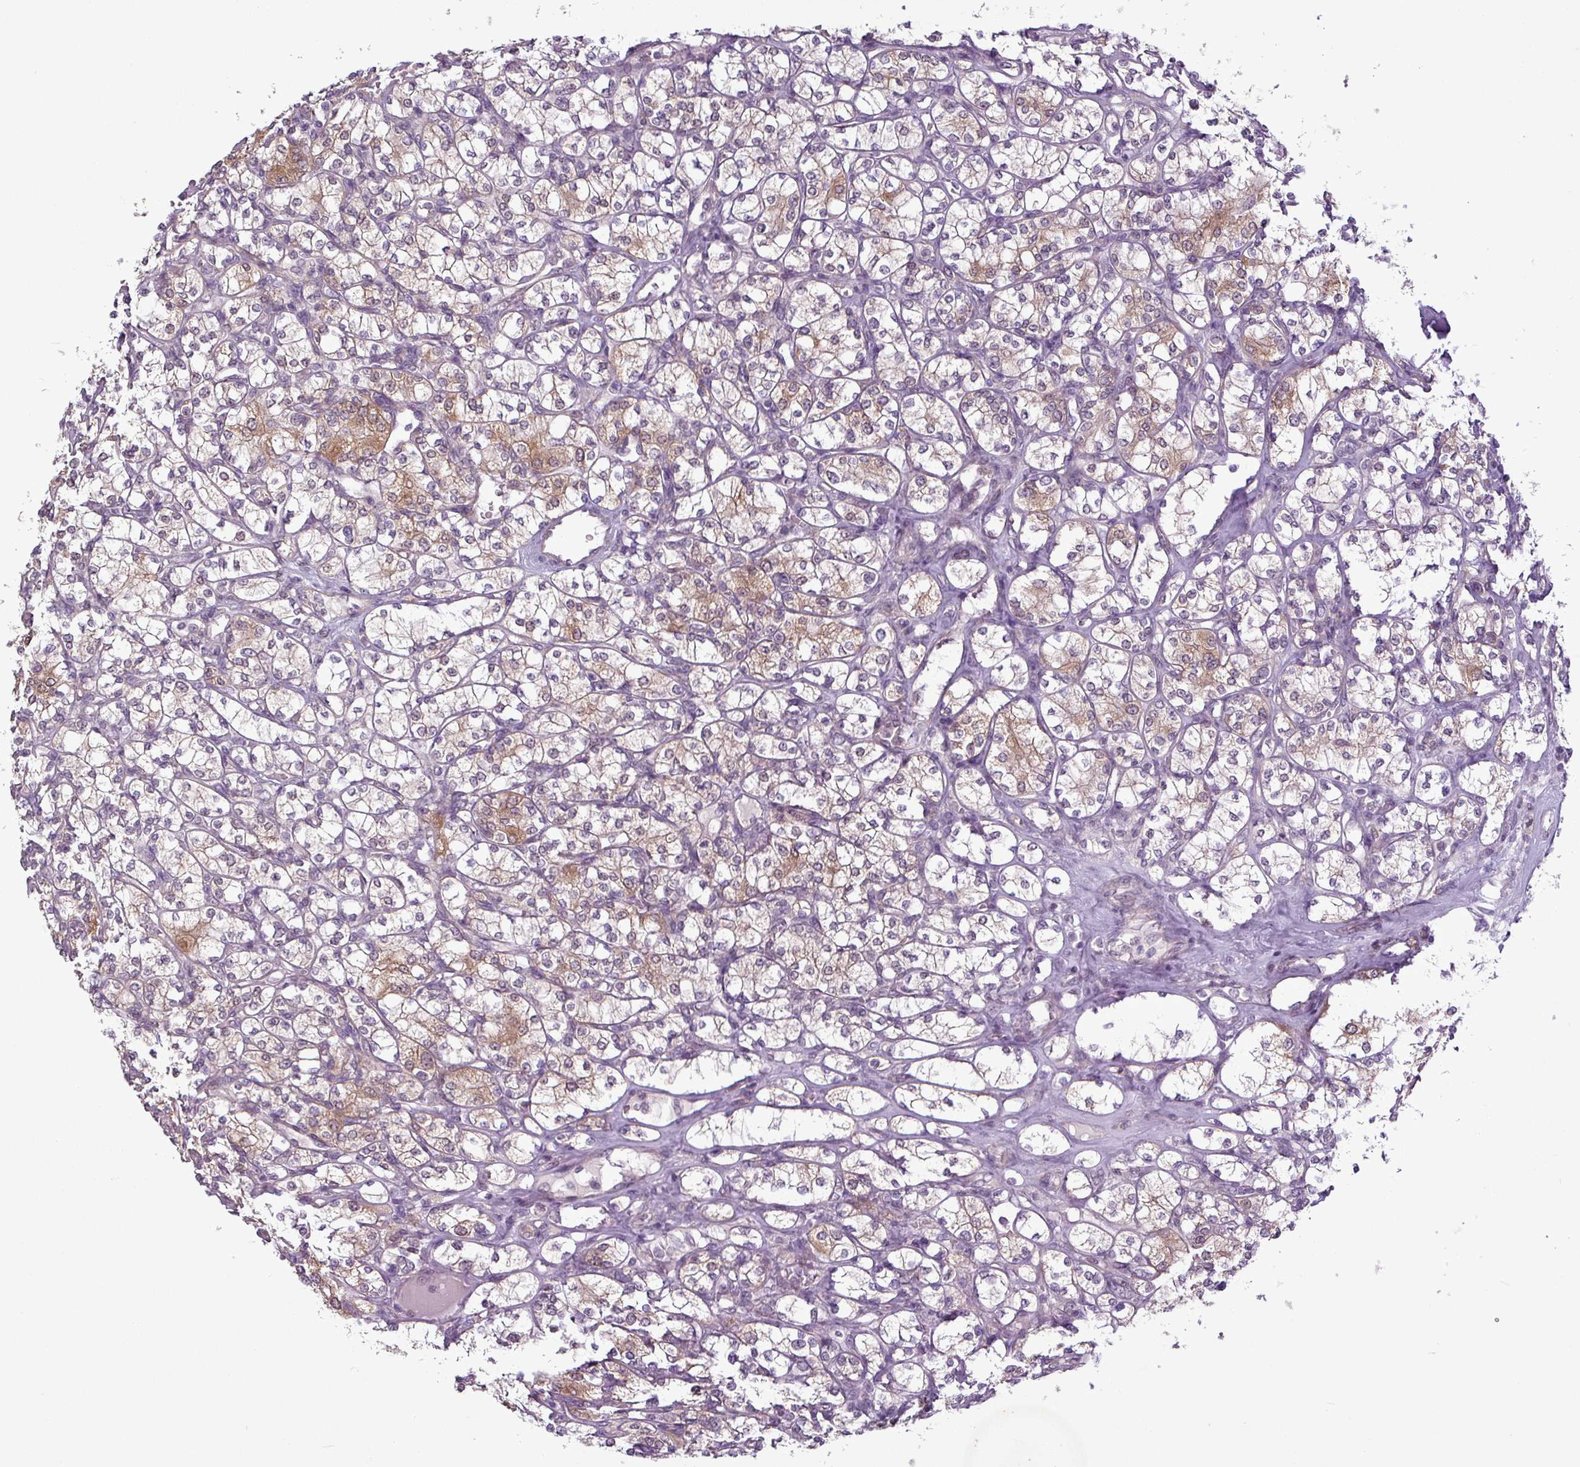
{"staining": {"intensity": "moderate", "quantity": ">75%", "location": "cytoplasmic/membranous"}, "tissue": "renal cancer", "cell_type": "Tumor cells", "image_type": "cancer", "snomed": [{"axis": "morphology", "description": "Adenocarcinoma, NOS"}, {"axis": "topography", "description": "Kidney"}], "caption": "Immunohistochemistry (IHC) photomicrograph of neoplastic tissue: renal adenocarcinoma stained using IHC reveals medium levels of moderate protein expression localized specifically in the cytoplasmic/membranous of tumor cells, appearing as a cytoplasmic/membranous brown color.", "gene": "ZNF217", "patient": {"sex": "male", "age": 77}}